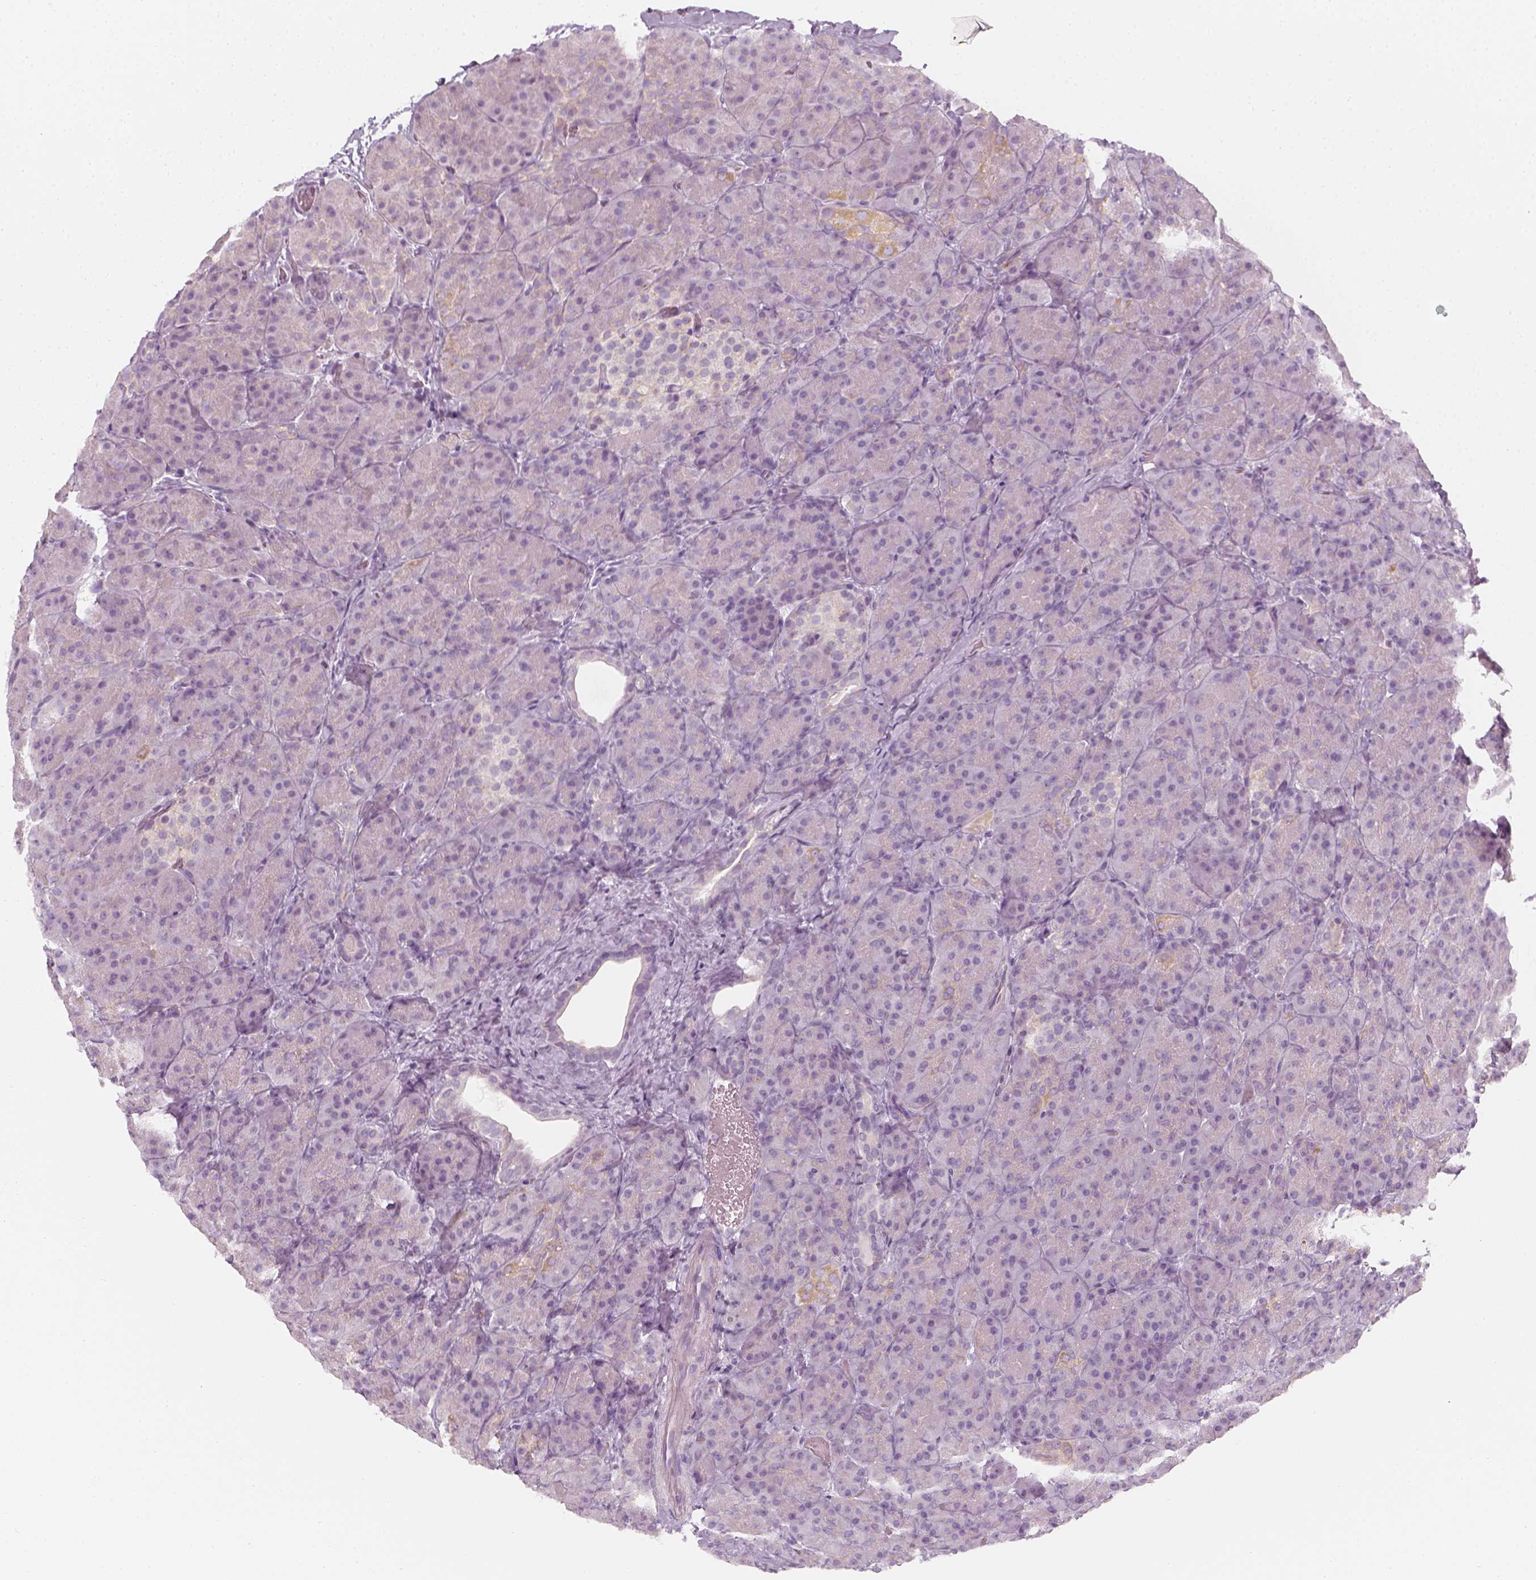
{"staining": {"intensity": "negative", "quantity": "none", "location": "none"}, "tissue": "pancreas", "cell_type": "Exocrine glandular cells", "image_type": "normal", "snomed": [{"axis": "morphology", "description": "Normal tissue, NOS"}, {"axis": "topography", "description": "Pancreas"}], "caption": "Immunohistochemical staining of unremarkable human pancreas reveals no significant expression in exocrine glandular cells.", "gene": "PRAME", "patient": {"sex": "male", "age": 57}}